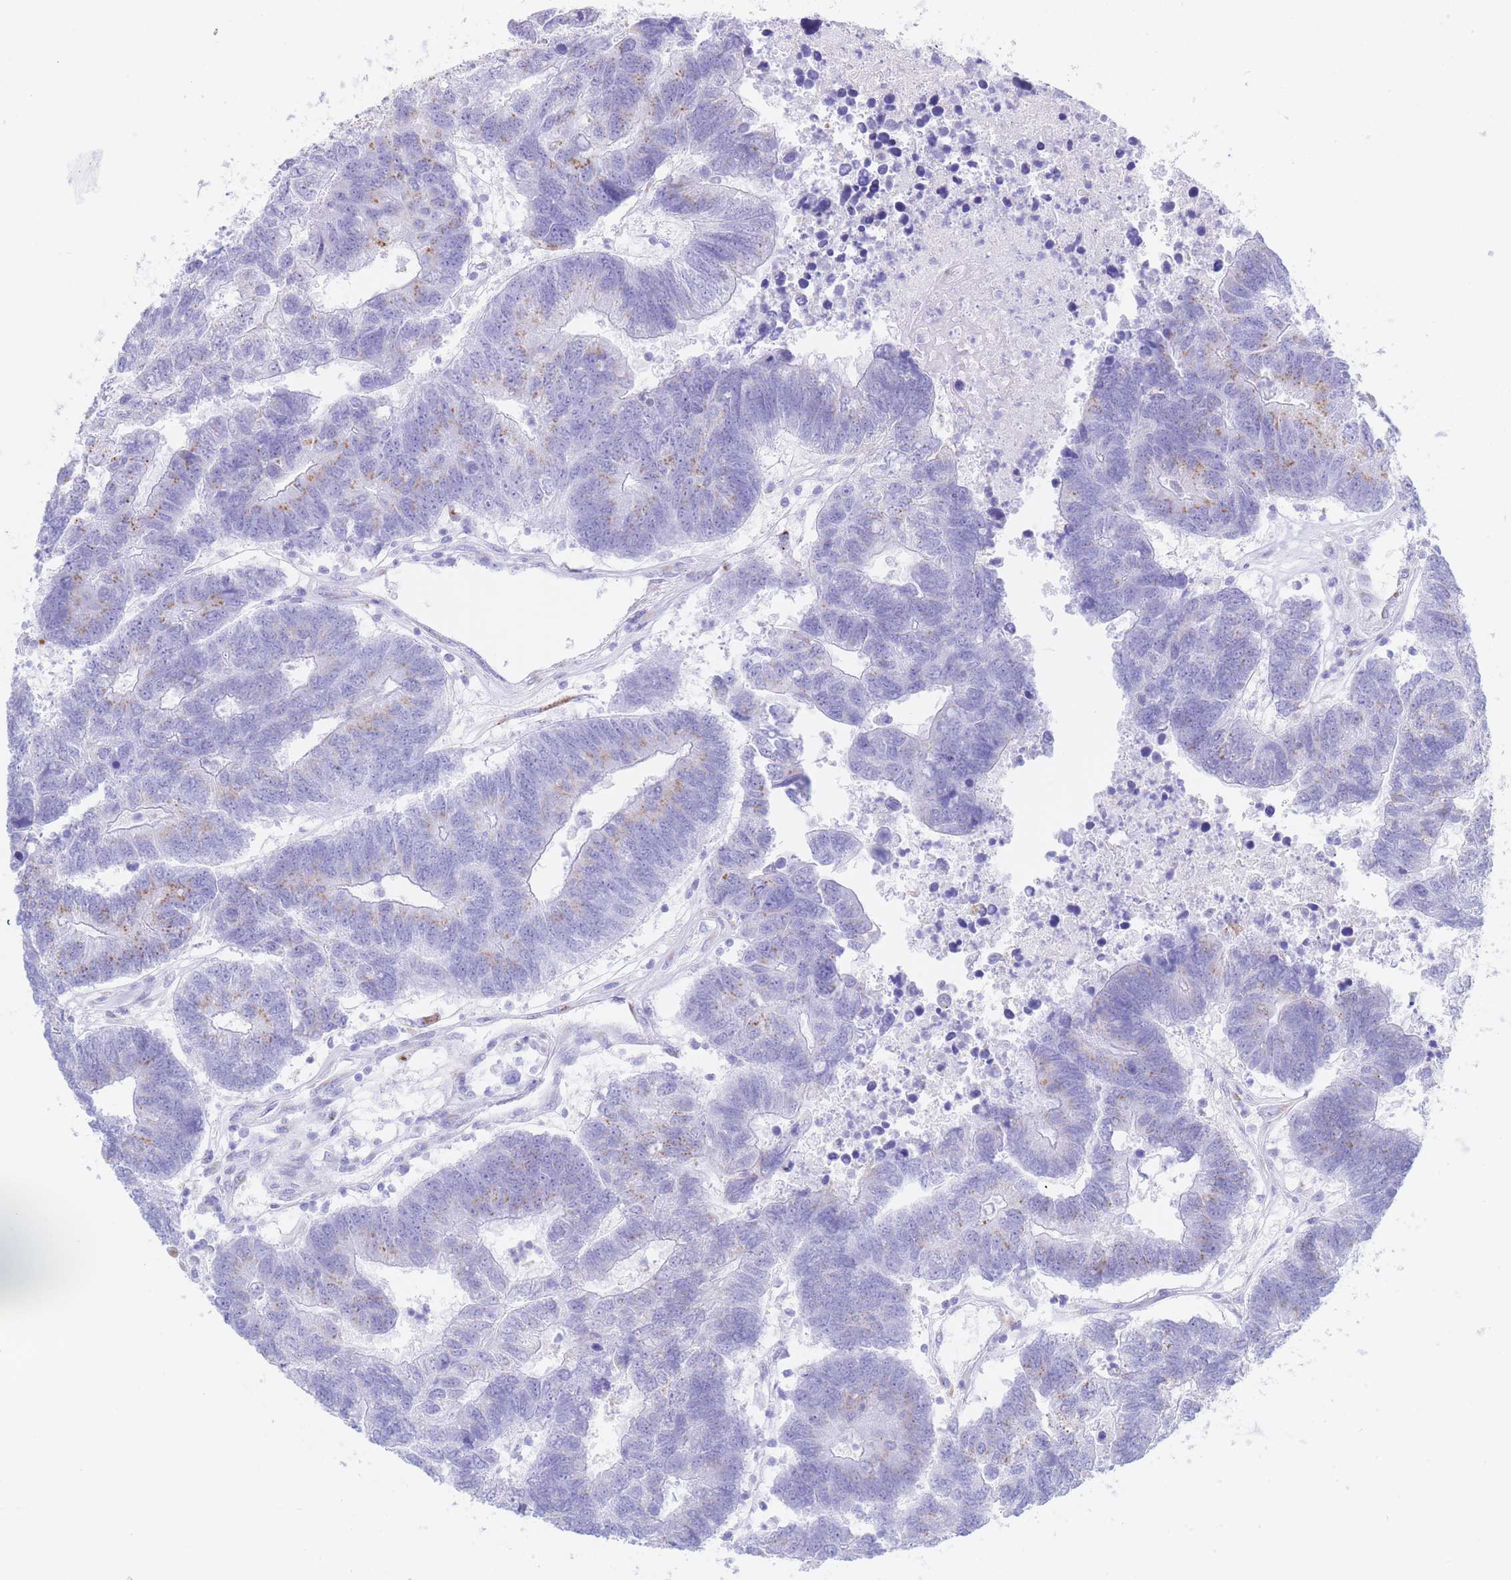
{"staining": {"intensity": "moderate", "quantity": "<25%", "location": "cytoplasmic/membranous"}, "tissue": "colorectal cancer", "cell_type": "Tumor cells", "image_type": "cancer", "snomed": [{"axis": "morphology", "description": "Adenocarcinoma, NOS"}, {"axis": "topography", "description": "Colon"}], "caption": "Immunohistochemistry (IHC) (DAB) staining of human adenocarcinoma (colorectal) reveals moderate cytoplasmic/membranous protein staining in approximately <25% of tumor cells. Nuclei are stained in blue.", "gene": "FAM3C", "patient": {"sex": "female", "age": 48}}